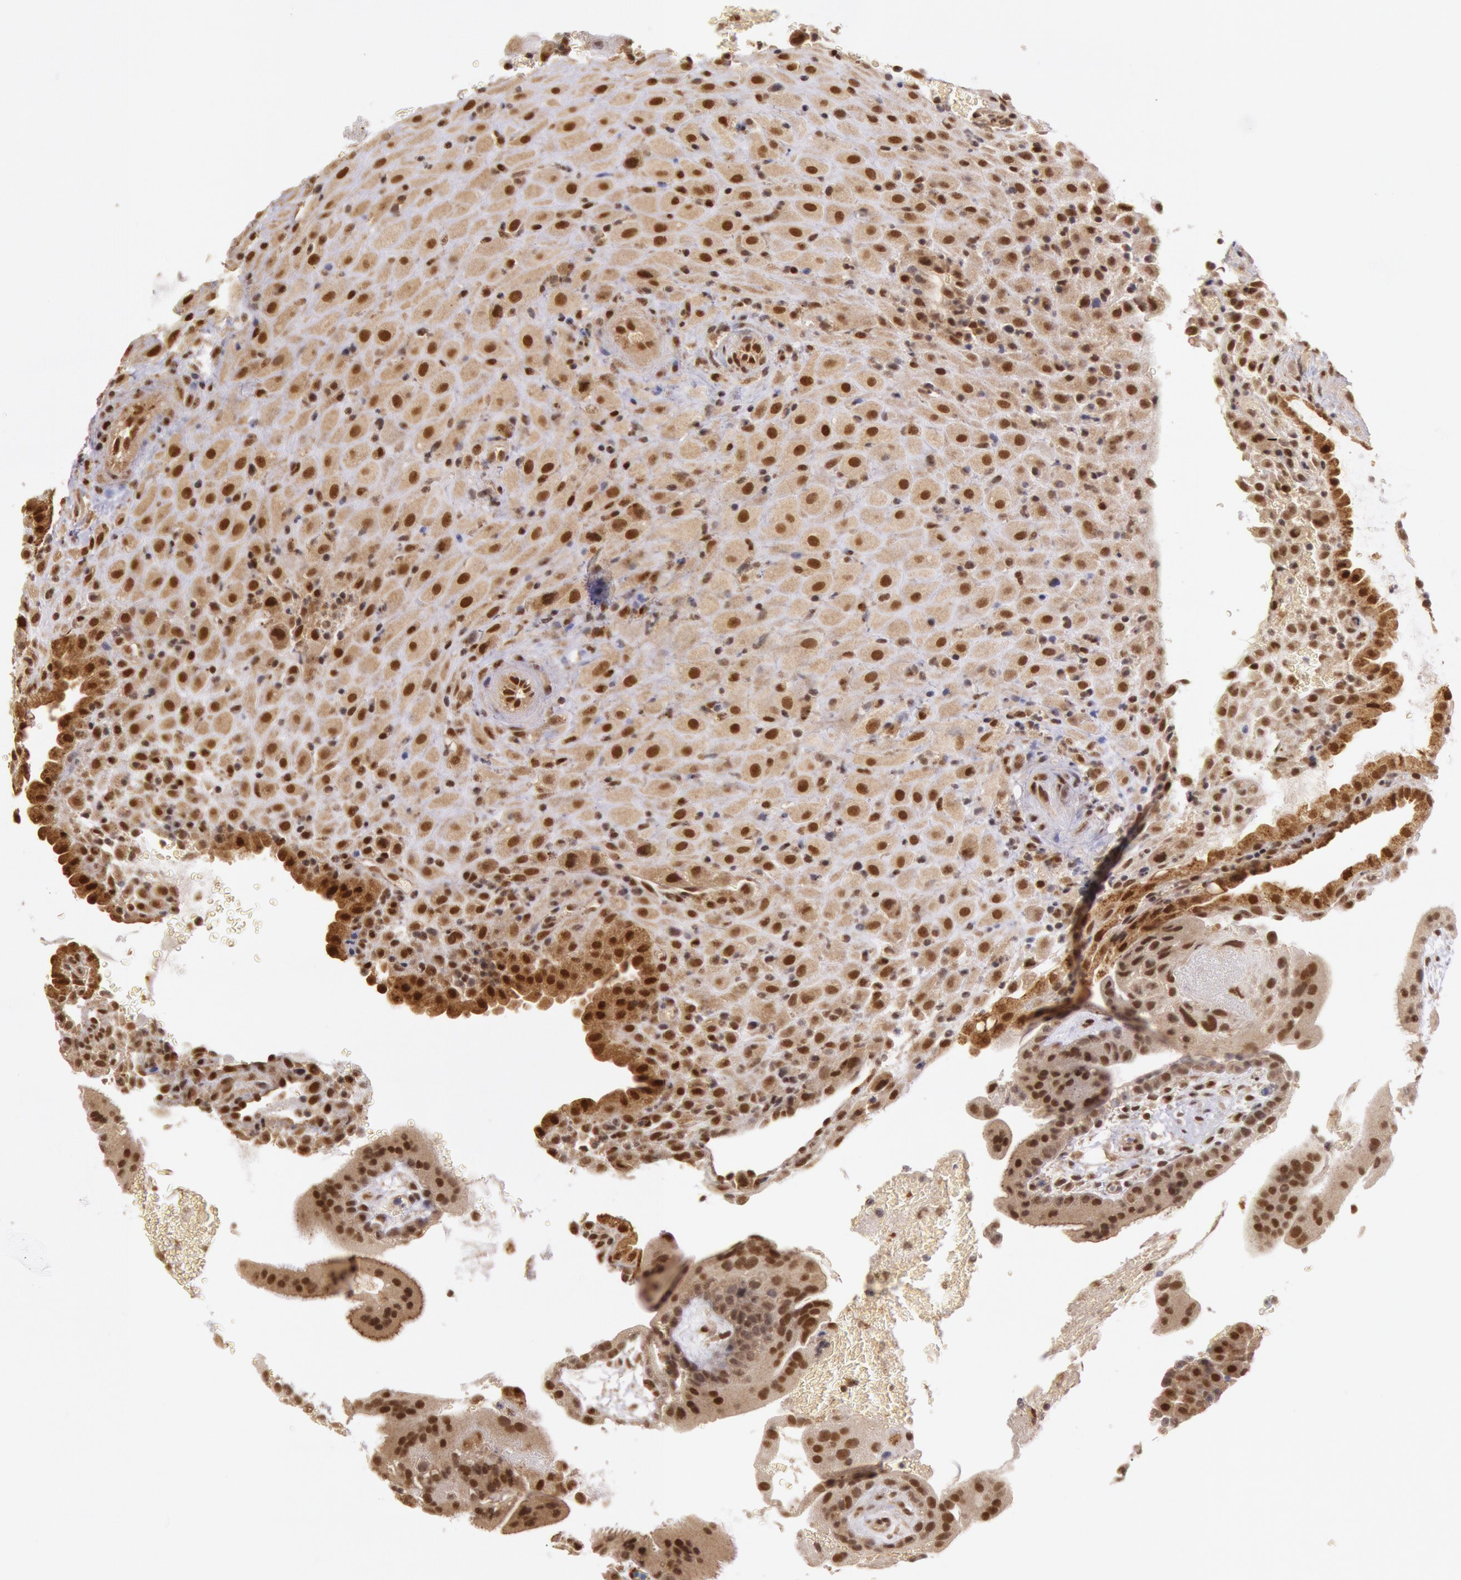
{"staining": {"intensity": "strong", "quantity": ">75%", "location": "nuclear"}, "tissue": "placenta", "cell_type": "Decidual cells", "image_type": "normal", "snomed": [{"axis": "morphology", "description": "Normal tissue, NOS"}, {"axis": "topography", "description": "Placenta"}], "caption": "The photomicrograph displays a brown stain indicating the presence of a protein in the nuclear of decidual cells in placenta. (brown staining indicates protein expression, while blue staining denotes nuclei).", "gene": "LIG4", "patient": {"sex": "female", "age": 19}}